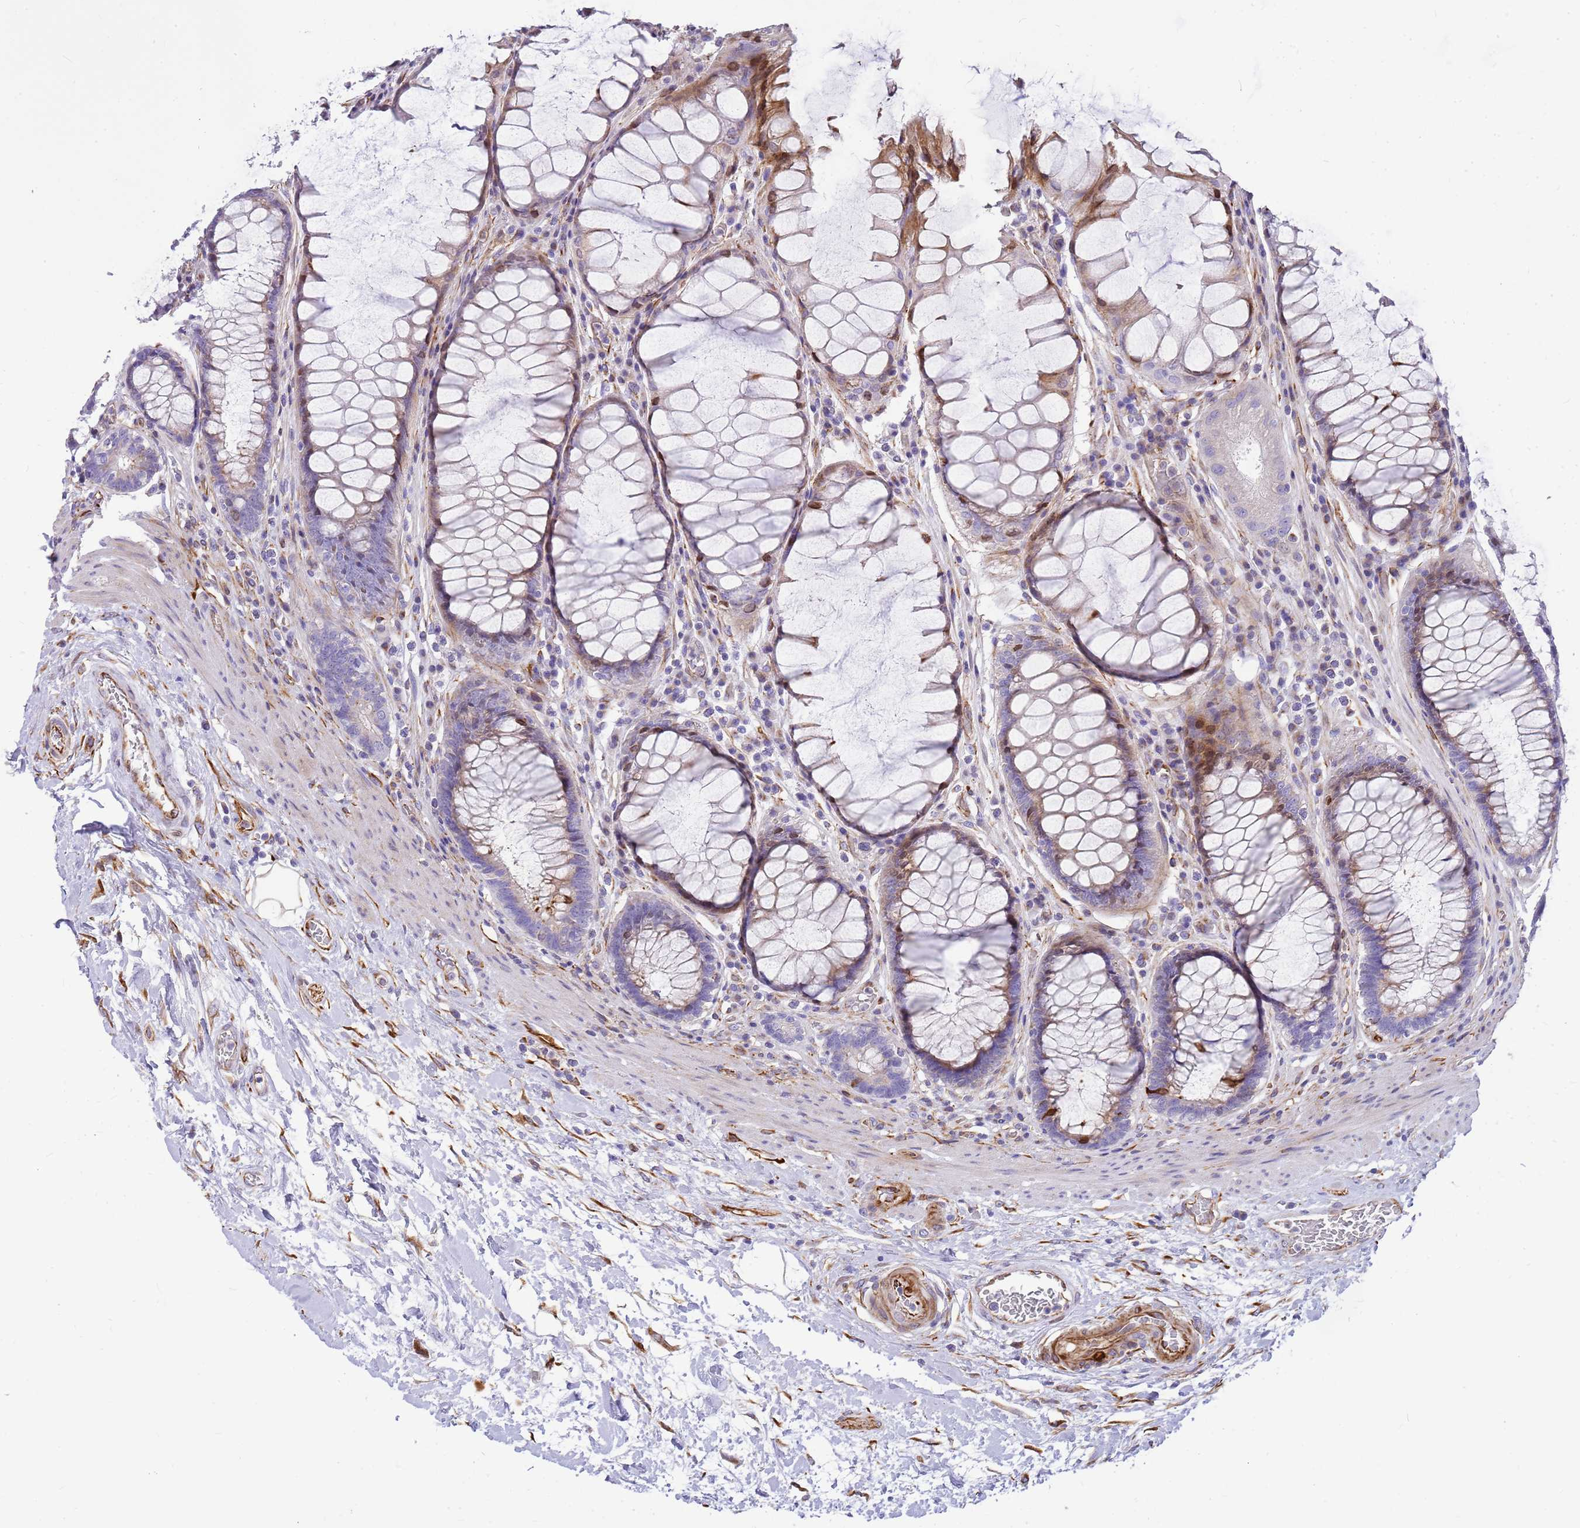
{"staining": {"intensity": "moderate", "quantity": "<25%", "location": "cytoplasmic/membranous,nuclear"}, "tissue": "rectum", "cell_type": "Glandular cells", "image_type": "normal", "snomed": [{"axis": "morphology", "description": "Normal tissue, NOS"}, {"axis": "topography", "description": "Rectum"}], "caption": "Protein positivity by immunohistochemistry (IHC) reveals moderate cytoplasmic/membranous,nuclear positivity in approximately <25% of glandular cells in benign rectum.", "gene": "ZDHHC1", "patient": {"sex": "male", "age": 64}}